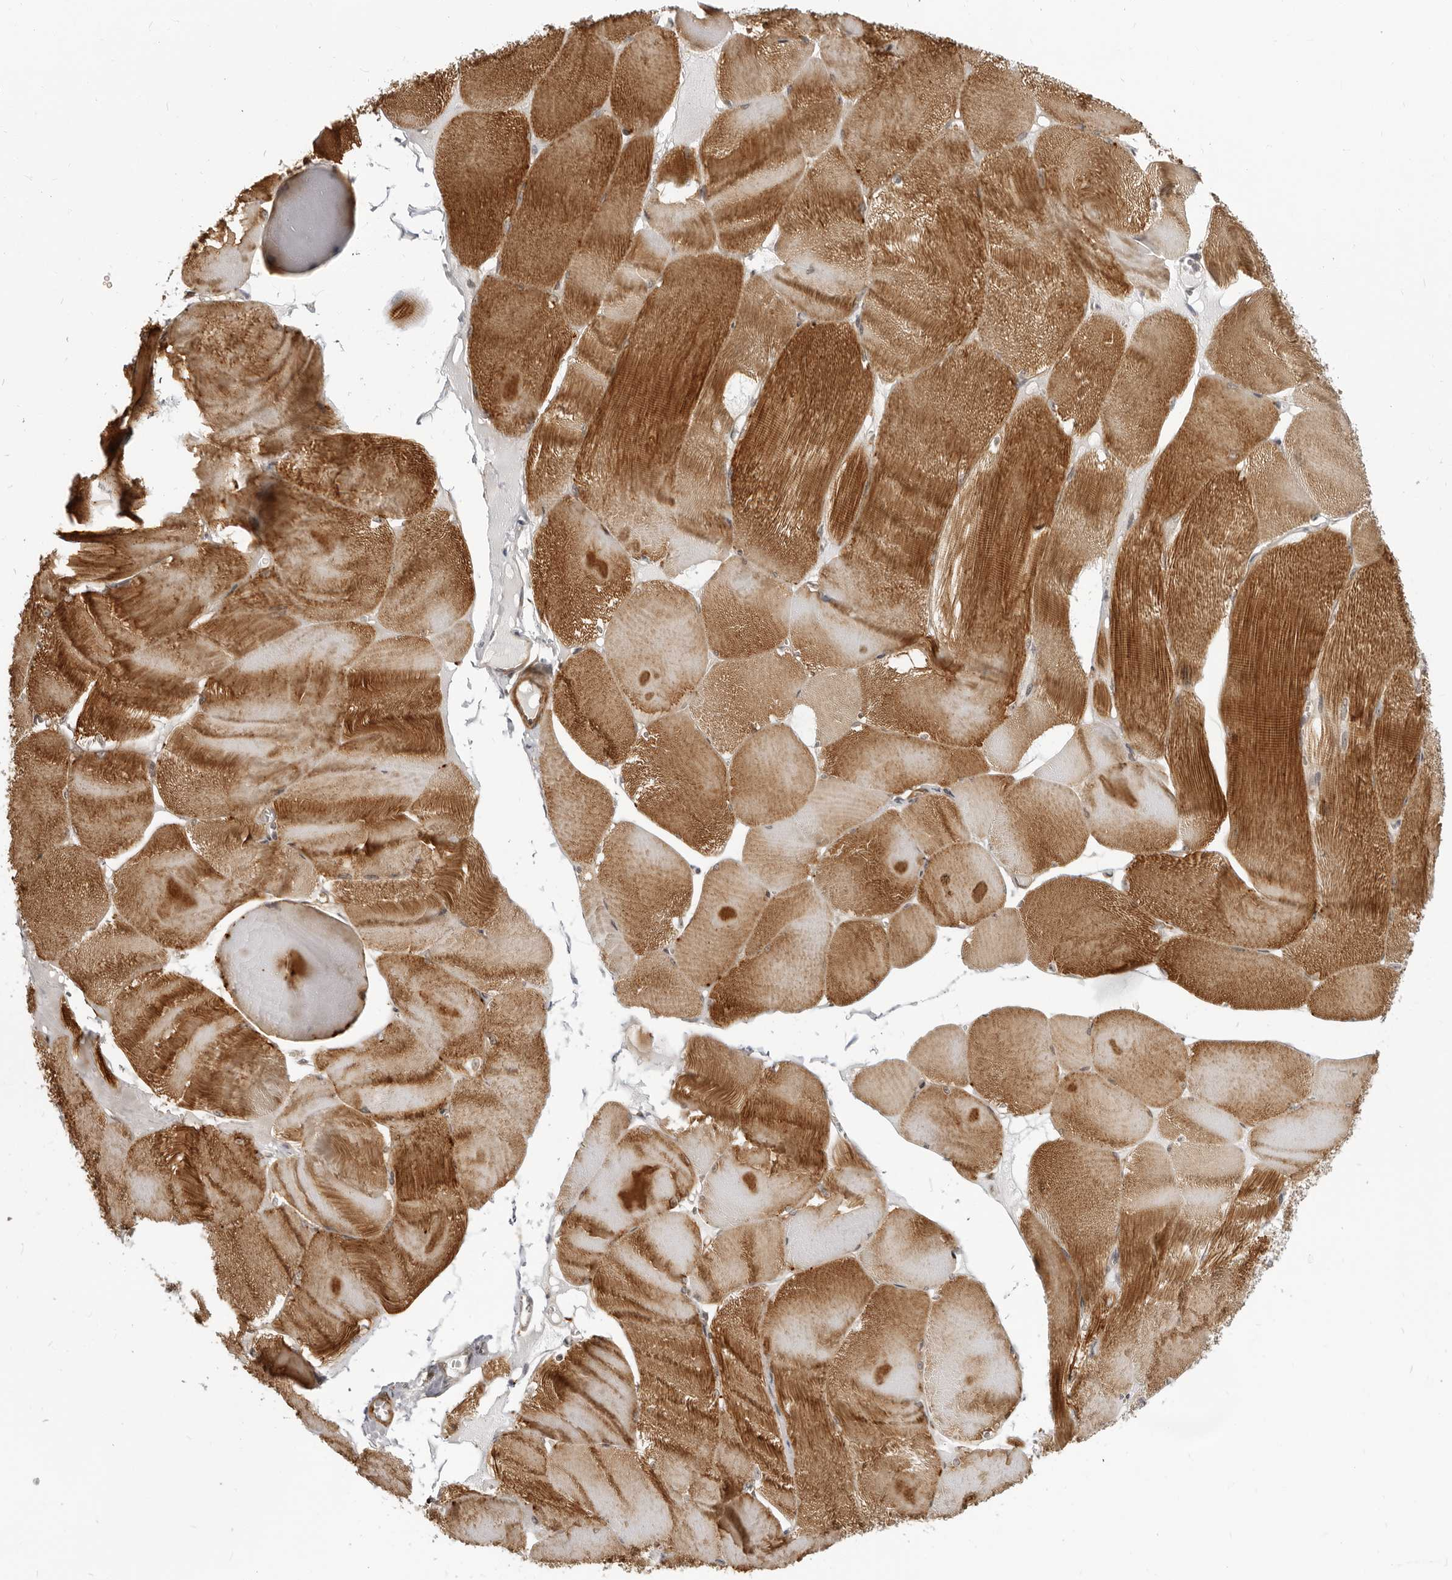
{"staining": {"intensity": "strong", "quantity": ">75%", "location": "cytoplasmic/membranous"}, "tissue": "skeletal muscle", "cell_type": "Myocytes", "image_type": "normal", "snomed": [{"axis": "morphology", "description": "Normal tissue, NOS"}, {"axis": "morphology", "description": "Basal cell carcinoma"}, {"axis": "topography", "description": "Skeletal muscle"}], "caption": "High-magnification brightfield microscopy of normal skeletal muscle stained with DAB (brown) and counterstained with hematoxylin (blue). myocytes exhibit strong cytoplasmic/membranous staining is appreciated in about>75% of cells. The protein of interest is shown in brown color, while the nuclei are stained blue.", "gene": "SRGAP2", "patient": {"sex": "female", "age": 64}}